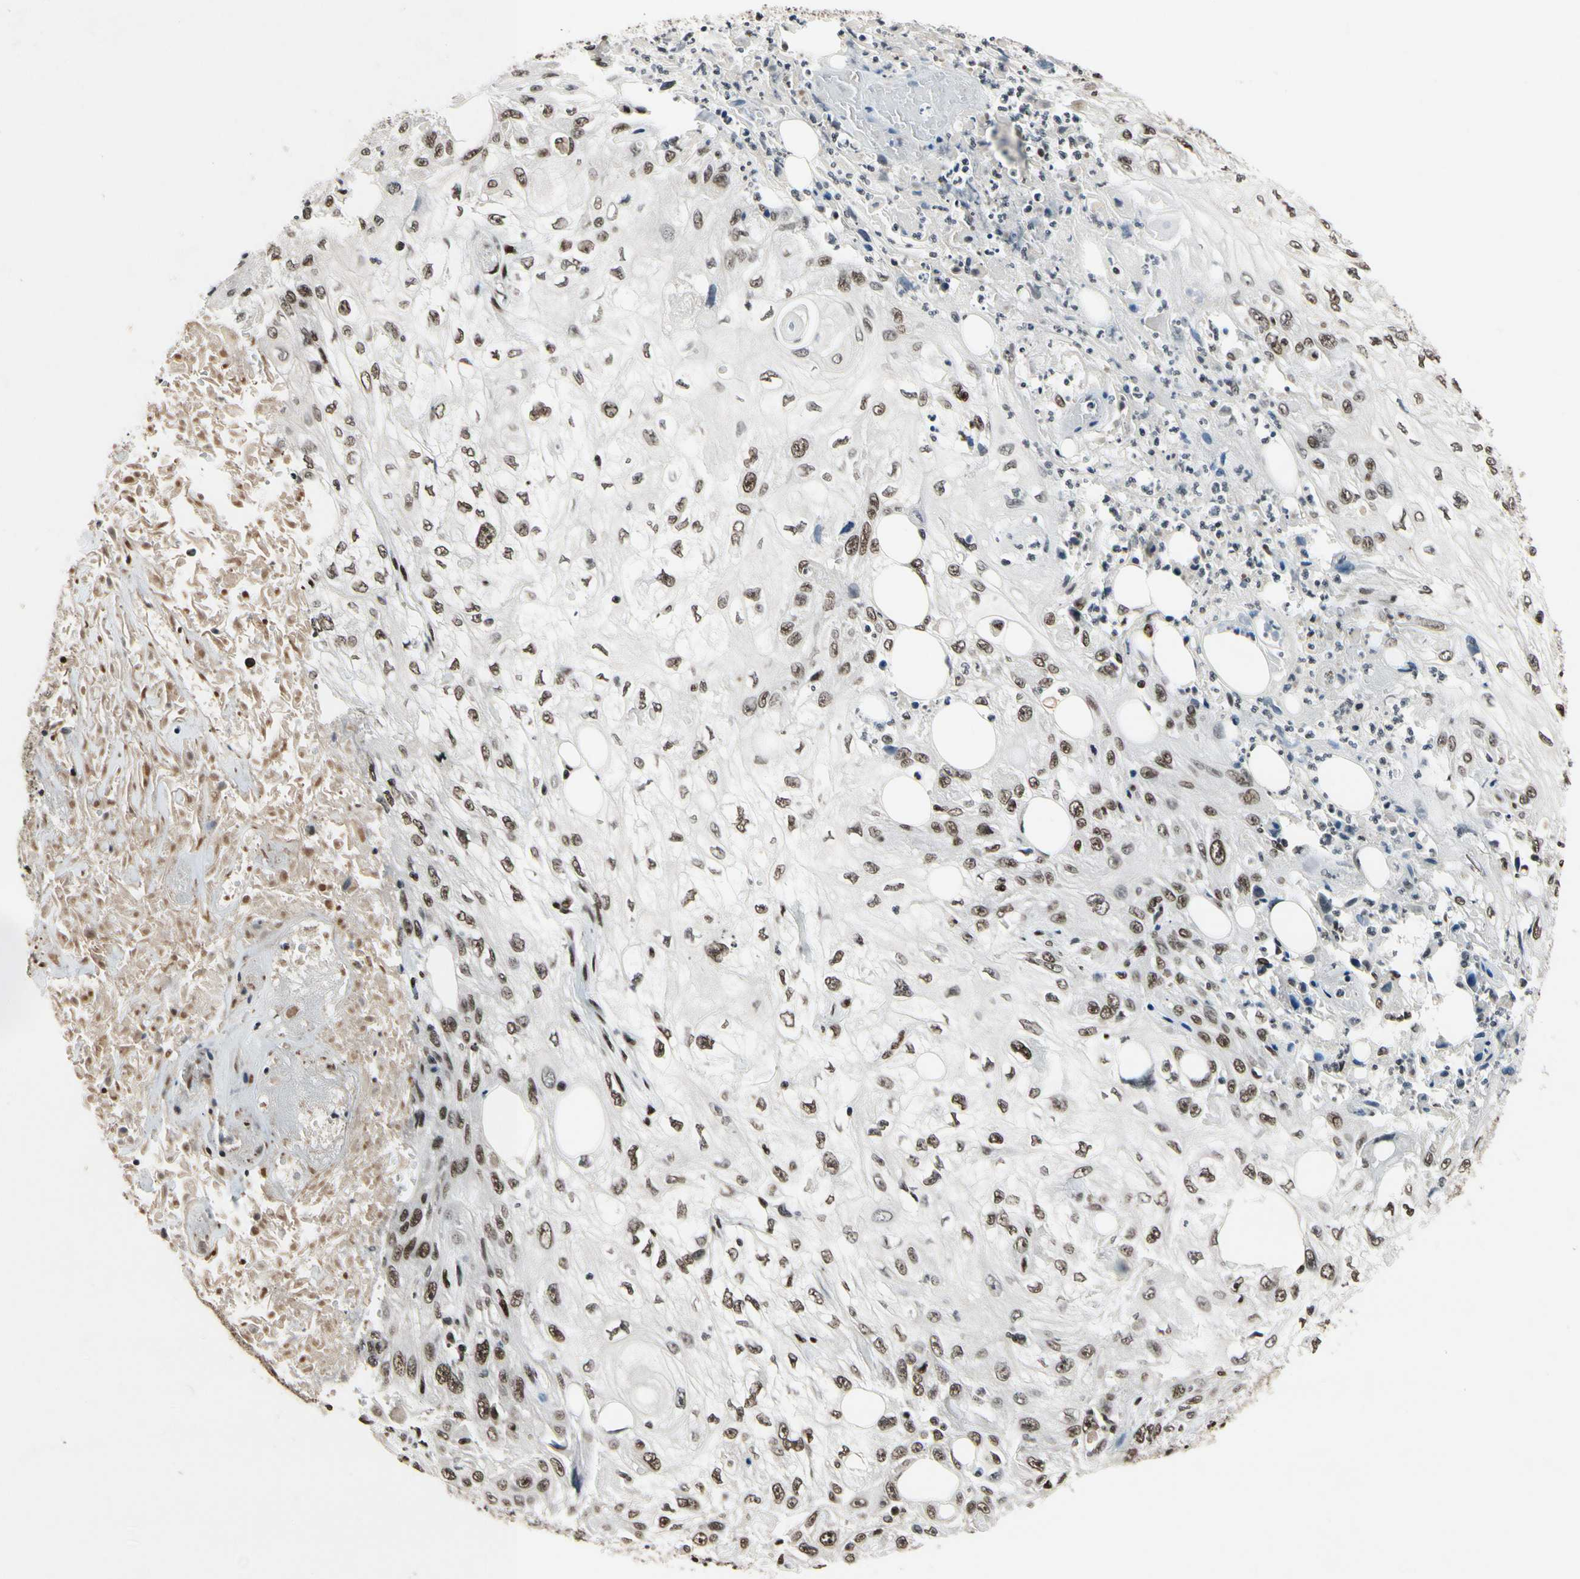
{"staining": {"intensity": "moderate", "quantity": ">75%", "location": "nuclear"}, "tissue": "skin cancer", "cell_type": "Tumor cells", "image_type": "cancer", "snomed": [{"axis": "morphology", "description": "Squamous cell carcinoma, NOS"}, {"axis": "topography", "description": "Skin"}], "caption": "Squamous cell carcinoma (skin) stained with a protein marker demonstrates moderate staining in tumor cells.", "gene": "RECQL", "patient": {"sex": "male", "age": 75}}